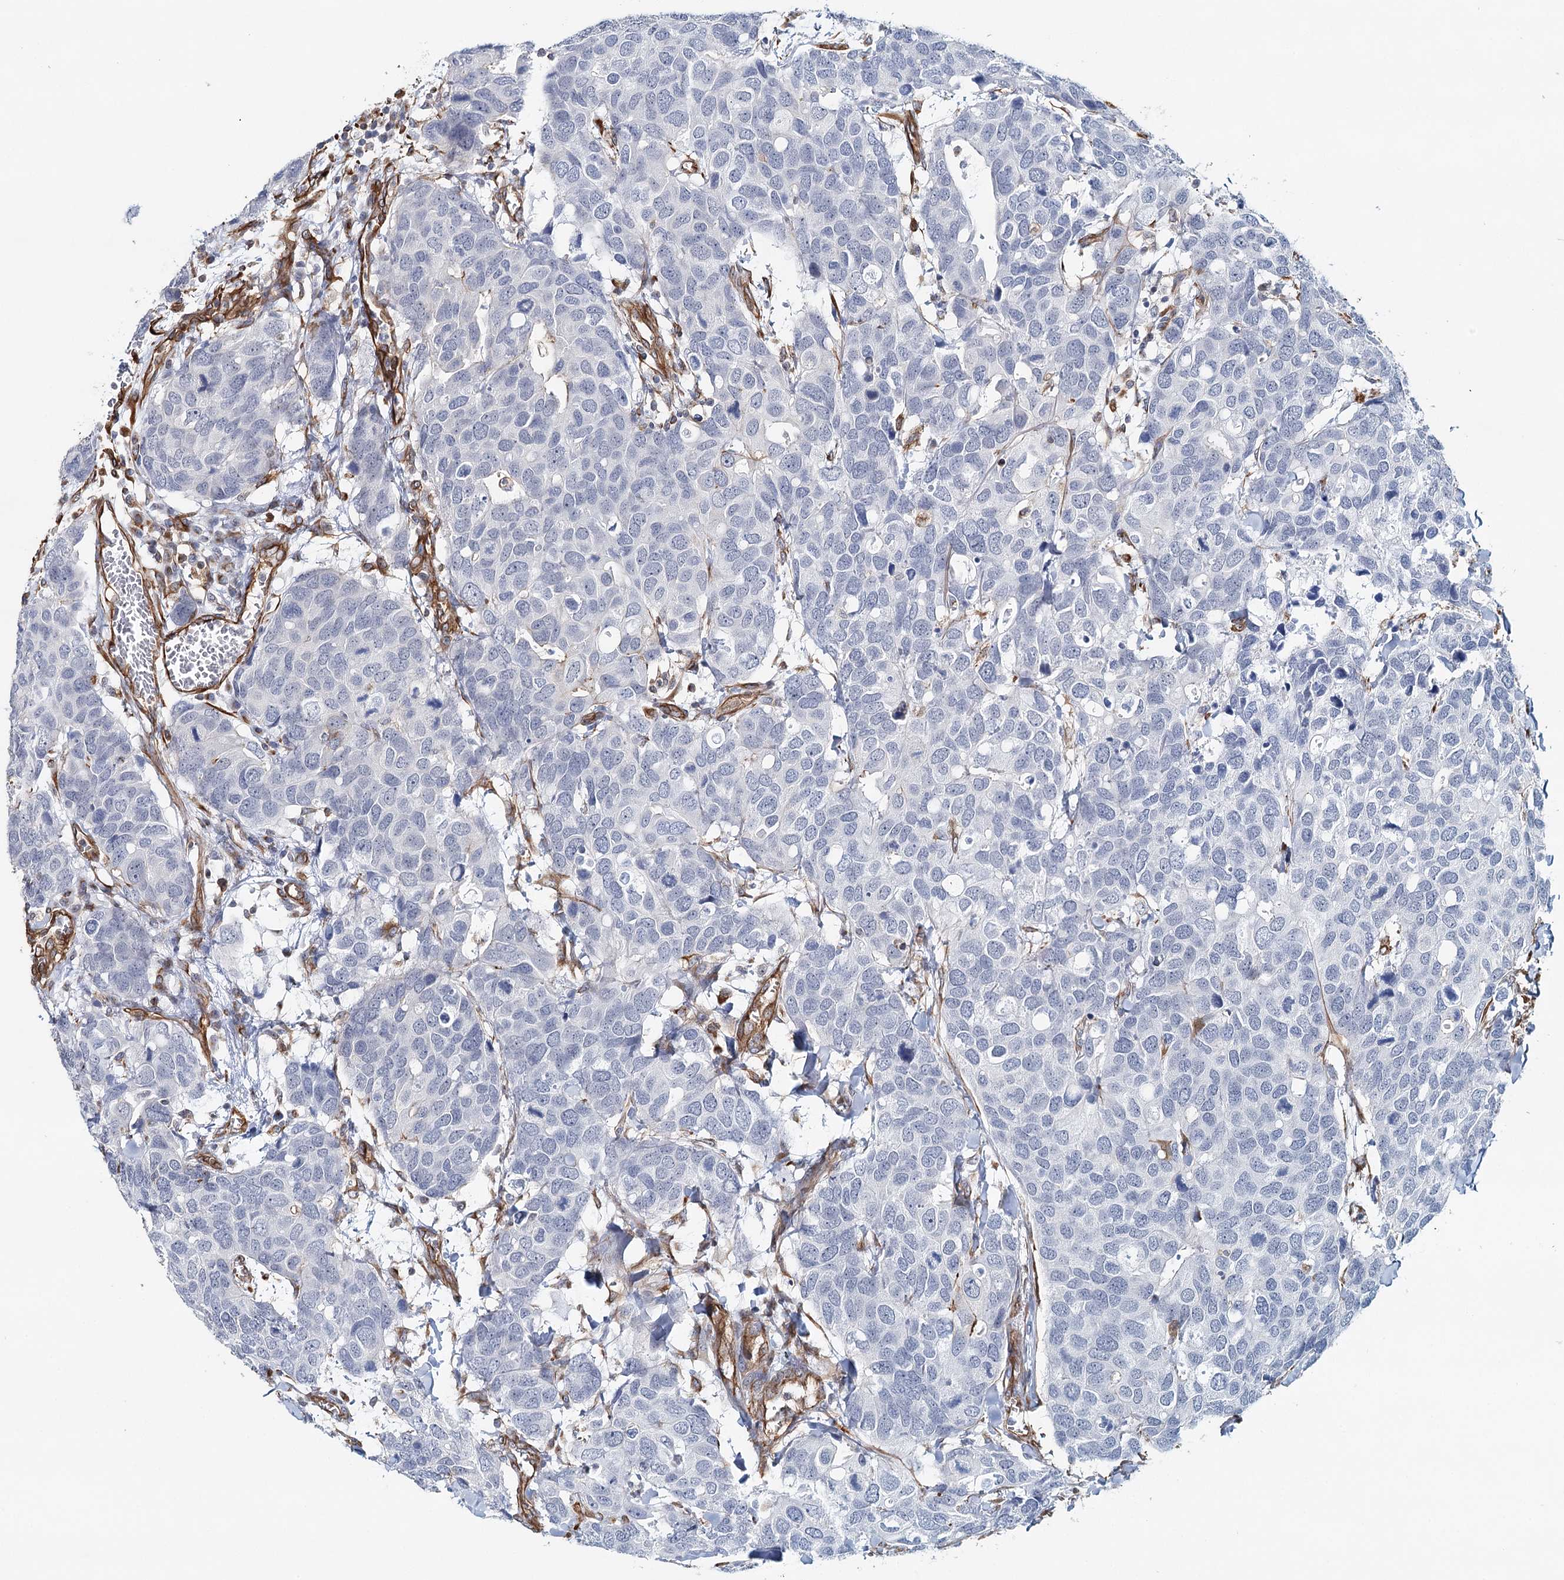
{"staining": {"intensity": "negative", "quantity": "none", "location": "none"}, "tissue": "breast cancer", "cell_type": "Tumor cells", "image_type": "cancer", "snomed": [{"axis": "morphology", "description": "Duct carcinoma"}, {"axis": "topography", "description": "Breast"}], "caption": "High magnification brightfield microscopy of breast cancer stained with DAB (3,3'-diaminobenzidine) (brown) and counterstained with hematoxylin (blue): tumor cells show no significant positivity. (DAB (3,3'-diaminobenzidine) IHC visualized using brightfield microscopy, high magnification).", "gene": "SYNPO", "patient": {"sex": "female", "age": 83}}